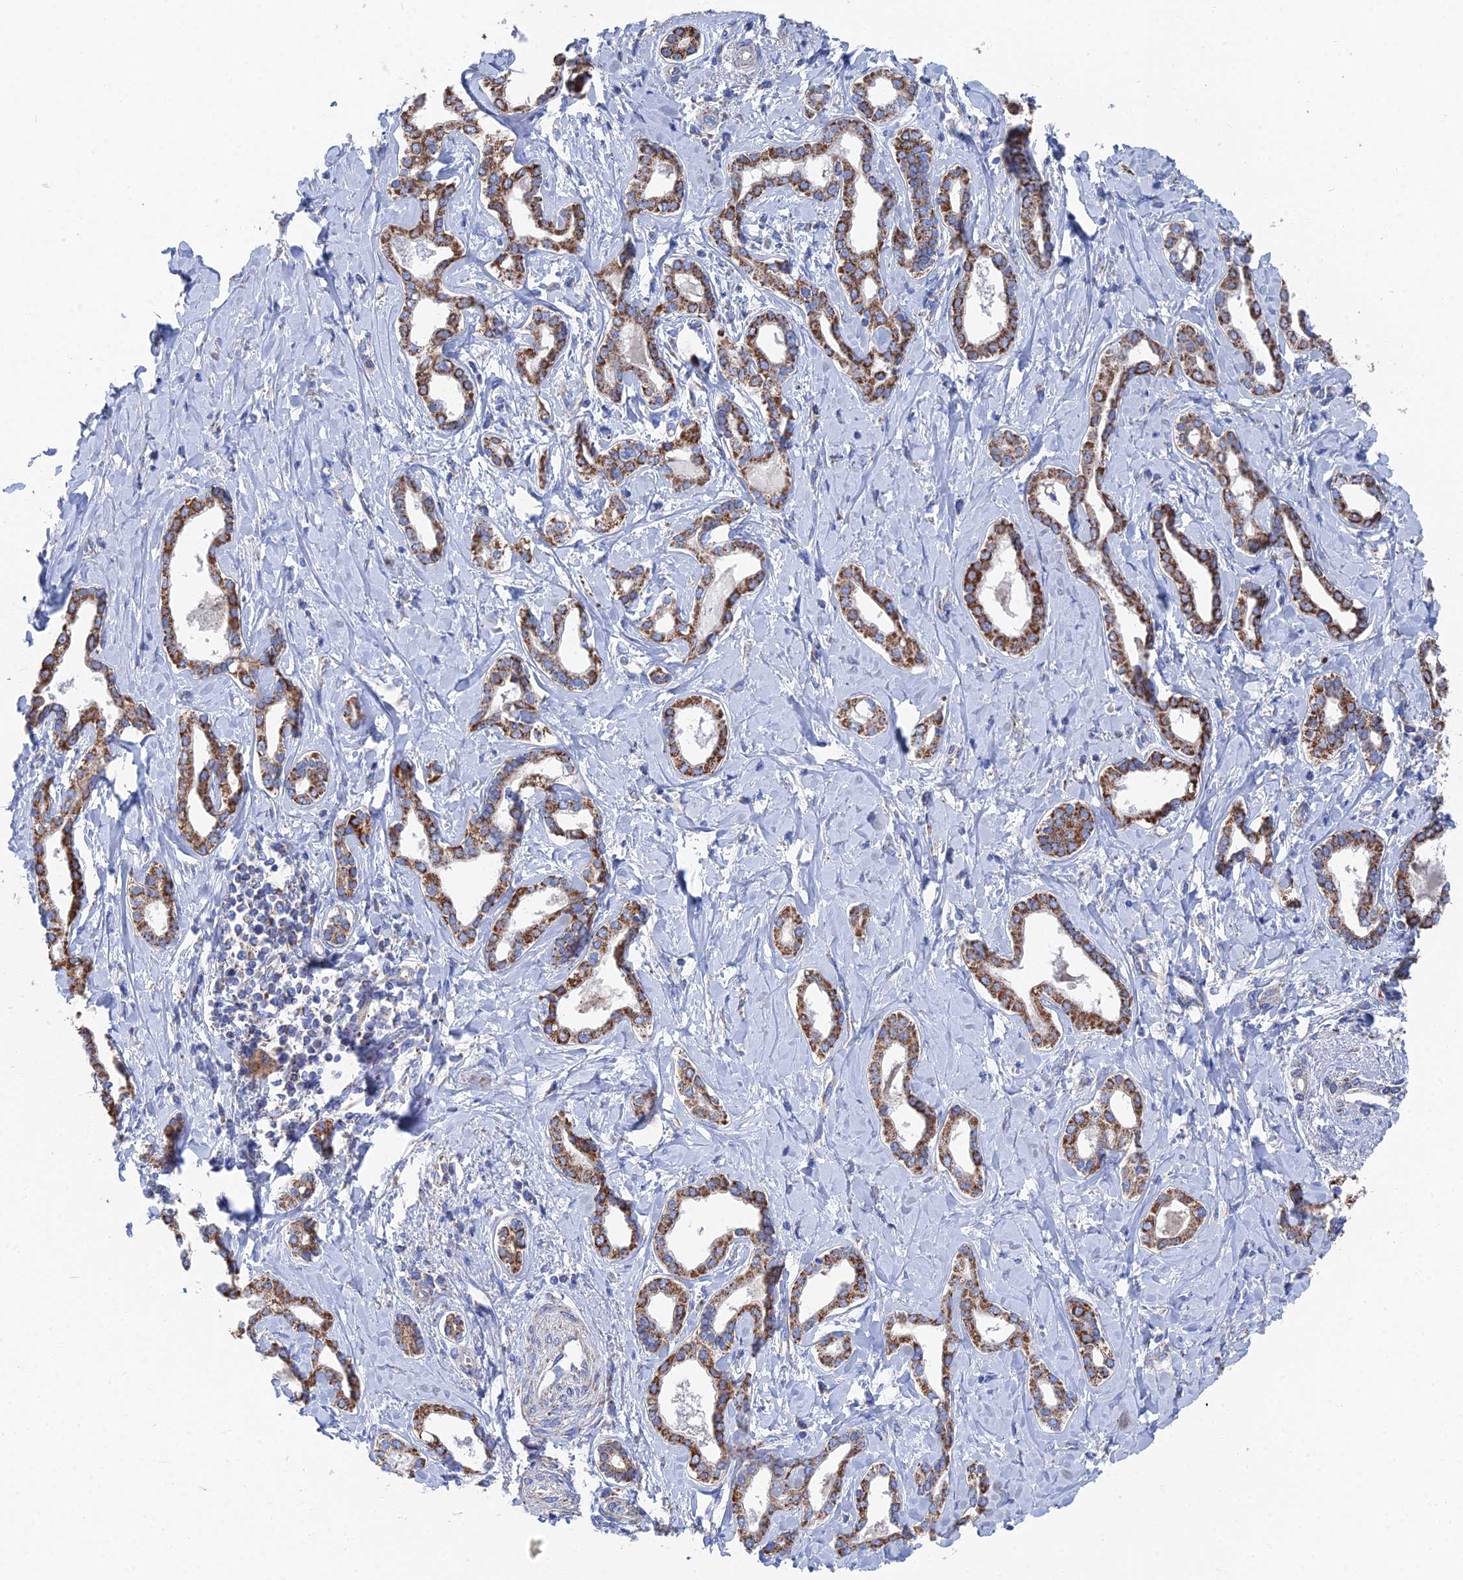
{"staining": {"intensity": "strong", "quantity": ">75%", "location": "cytoplasmic/membranous"}, "tissue": "liver cancer", "cell_type": "Tumor cells", "image_type": "cancer", "snomed": [{"axis": "morphology", "description": "Cholangiocarcinoma"}, {"axis": "topography", "description": "Liver"}], "caption": "Tumor cells display strong cytoplasmic/membranous expression in about >75% of cells in cholangiocarcinoma (liver).", "gene": "IFT80", "patient": {"sex": "female", "age": 77}}